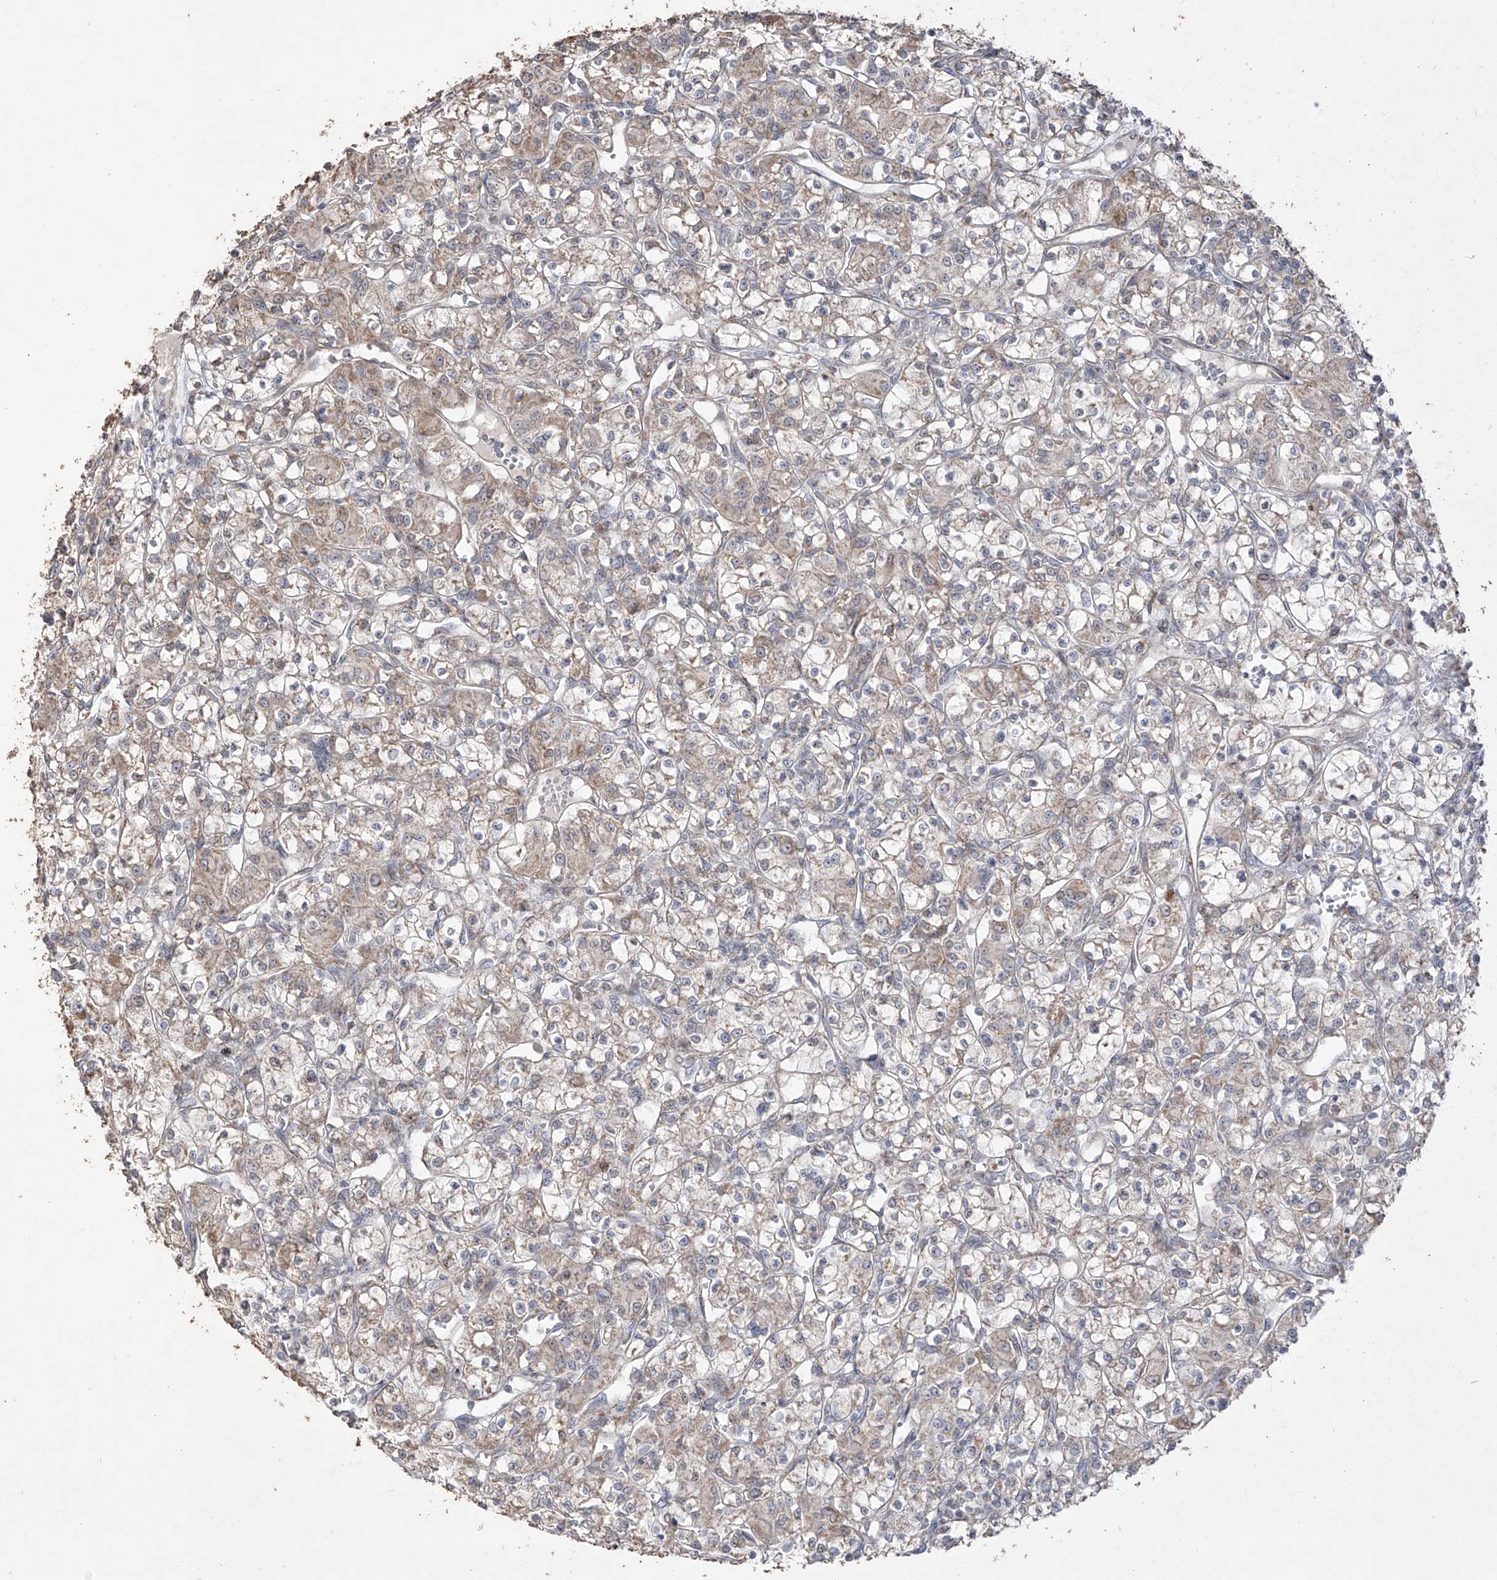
{"staining": {"intensity": "weak", "quantity": "25%-75%", "location": "cytoplasmic/membranous"}, "tissue": "renal cancer", "cell_type": "Tumor cells", "image_type": "cancer", "snomed": [{"axis": "morphology", "description": "Adenocarcinoma, NOS"}, {"axis": "topography", "description": "Kidney"}], "caption": "Adenocarcinoma (renal) tissue exhibits weak cytoplasmic/membranous positivity in about 25%-75% of tumor cells, visualized by immunohistochemistry.", "gene": "YKT6", "patient": {"sex": "female", "age": 59}}